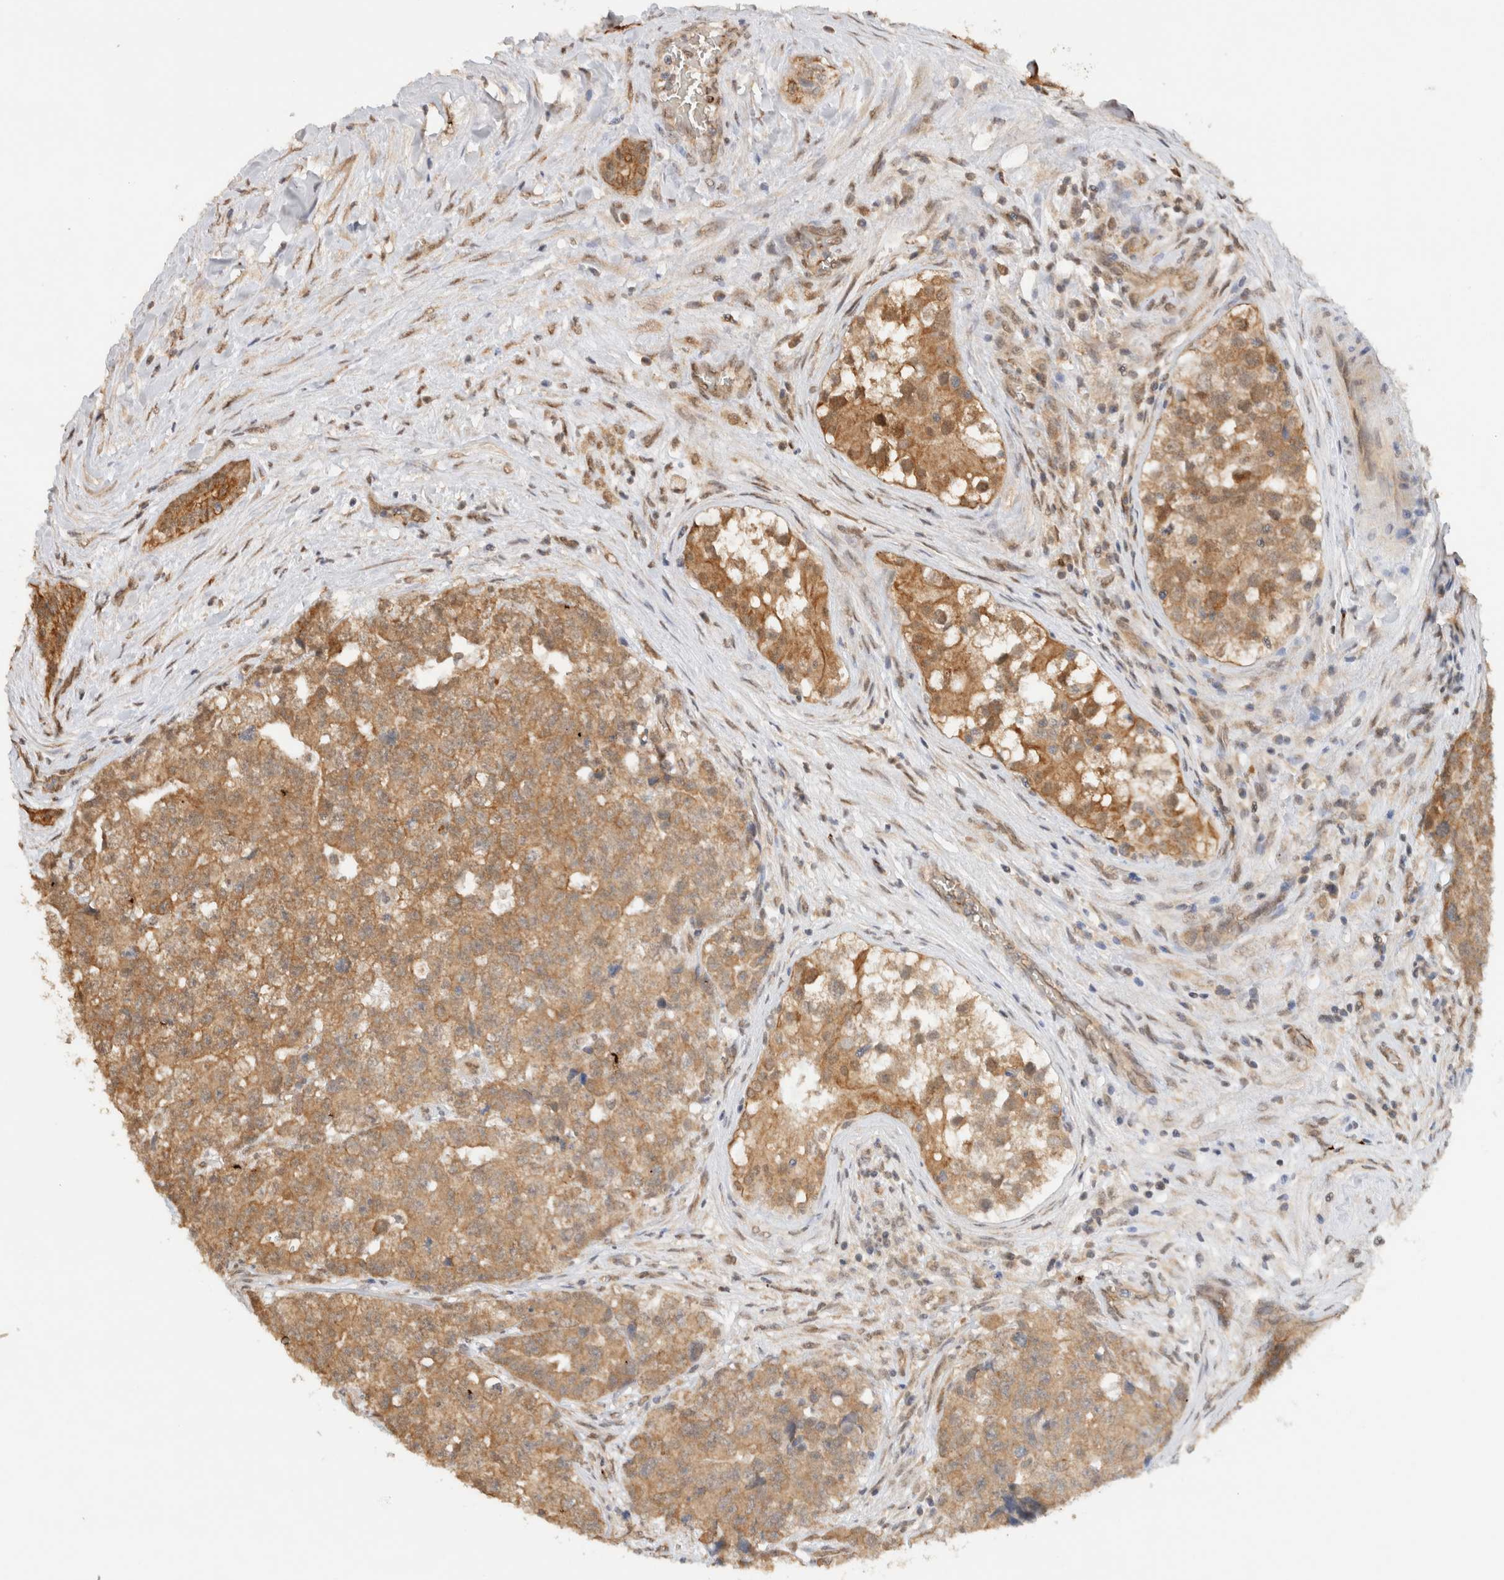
{"staining": {"intensity": "moderate", "quantity": ">75%", "location": "cytoplasmic/membranous"}, "tissue": "testis cancer", "cell_type": "Tumor cells", "image_type": "cancer", "snomed": [{"axis": "morphology", "description": "Carcinoma, Embryonal, NOS"}, {"axis": "topography", "description": "Testis"}], "caption": "Embryonal carcinoma (testis) stained for a protein (brown) shows moderate cytoplasmic/membranous positive staining in approximately >75% of tumor cells.", "gene": "CA13", "patient": {"sex": "male", "age": 28}}